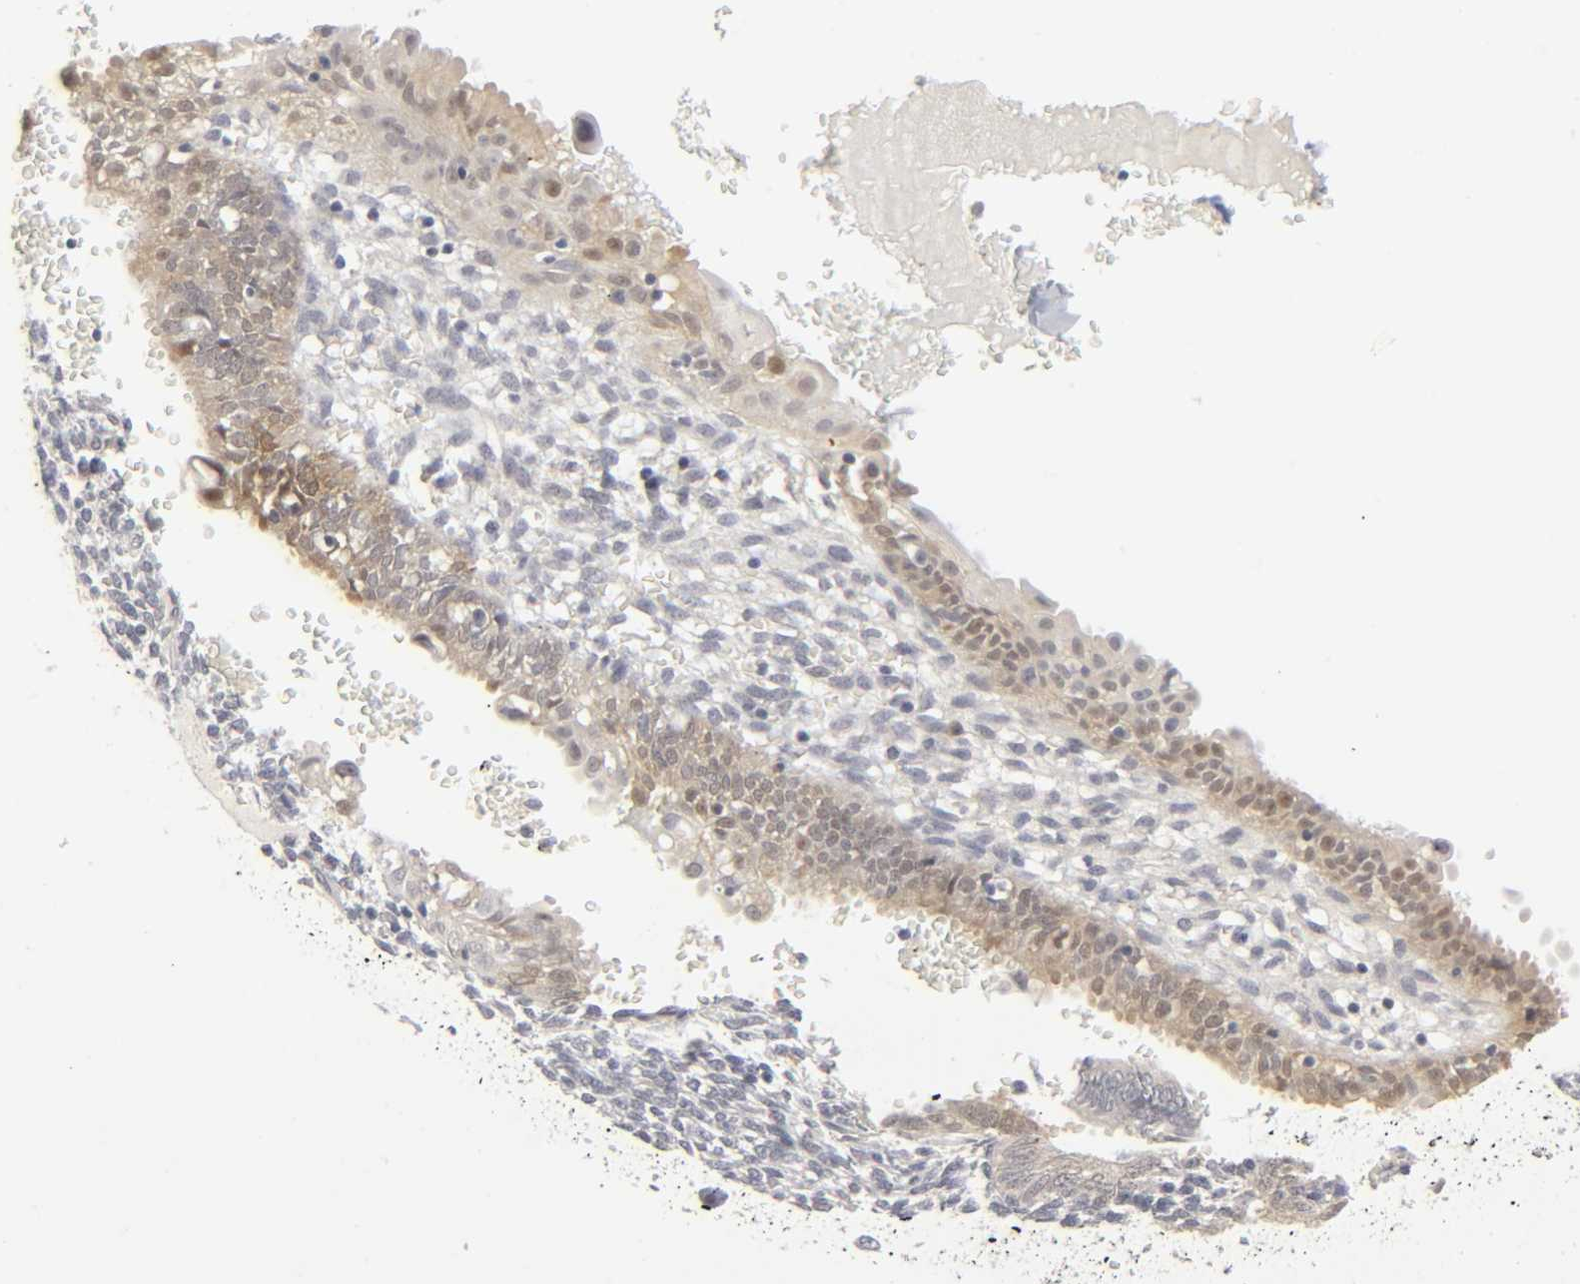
{"staining": {"intensity": "negative", "quantity": "none", "location": "none"}, "tissue": "endometrium", "cell_type": "Cells in endometrial stroma", "image_type": "normal", "snomed": [{"axis": "morphology", "description": "Normal tissue, NOS"}, {"axis": "topography", "description": "Endometrium"}], "caption": "A high-resolution micrograph shows IHC staining of benign endometrium, which reveals no significant expression in cells in endometrial stroma.", "gene": "PDLIM3", "patient": {"sex": "female", "age": 61}}